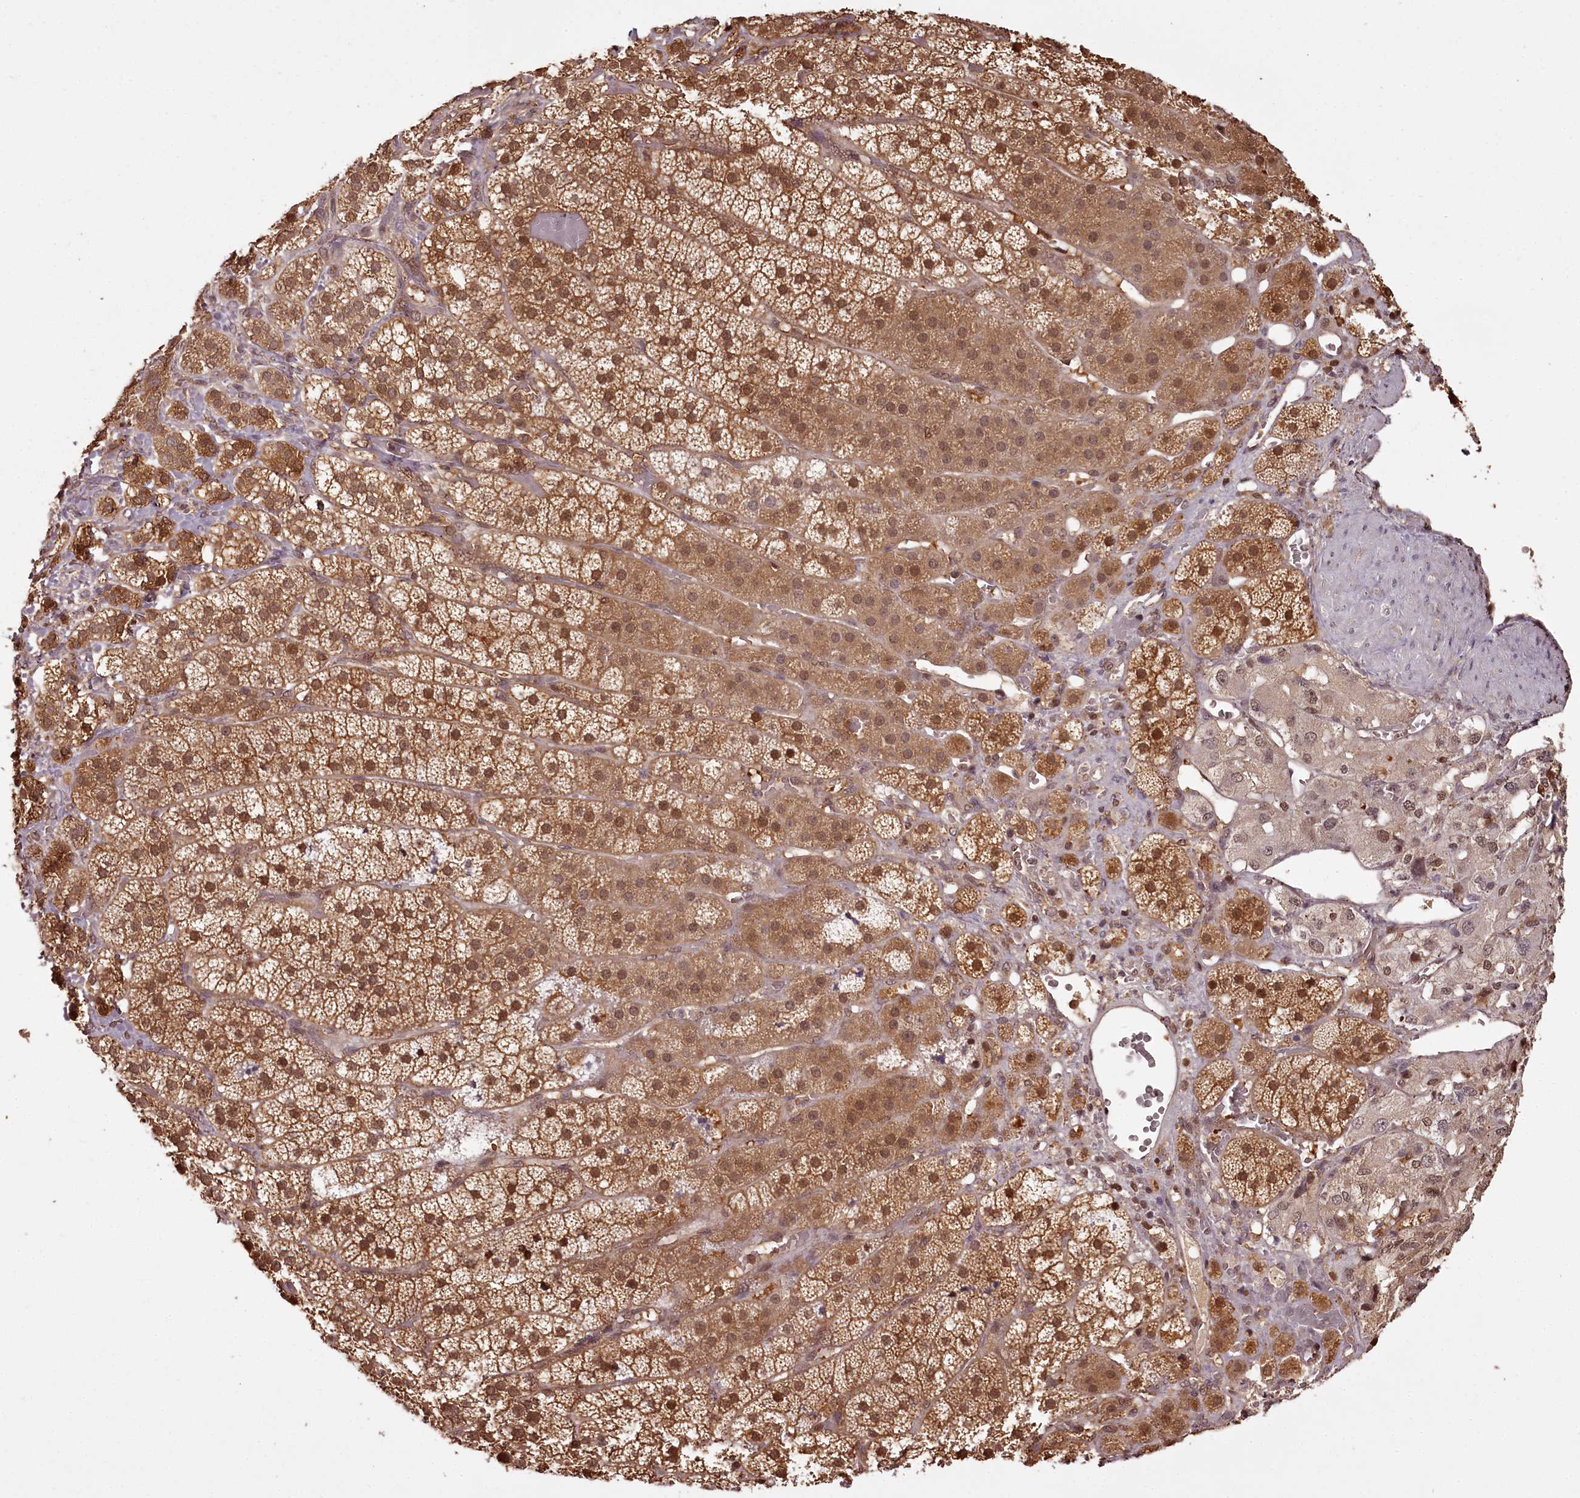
{"staining": {"intensity": "moderate", "quantity": ">75%", "location": "cytoplasmic/membranous,nuclear"}, "tissue": "adrenal gland", "cell_type": "Glandular cells", "image_type": "normal", "snomed": [{"axis": "morphology", "description": "Normal tissue, NOS"}, {"axis": "topography", "description": "Adrenal gland"}], "caption": "Immunohistochemical staining of unremarkable human adrenal gland shows medium levels of moderate cytoplasmic/membranous,nuclear positivity in about >75% of glandular cells. Using DAB (3,3'-diaminobenzidine) (brown) and hematoxylin (blue) stains, captured at high magnification using brightfield microscopy.", "gene": "NPRL2", "patient": {"sex": "female", "age": 44}}